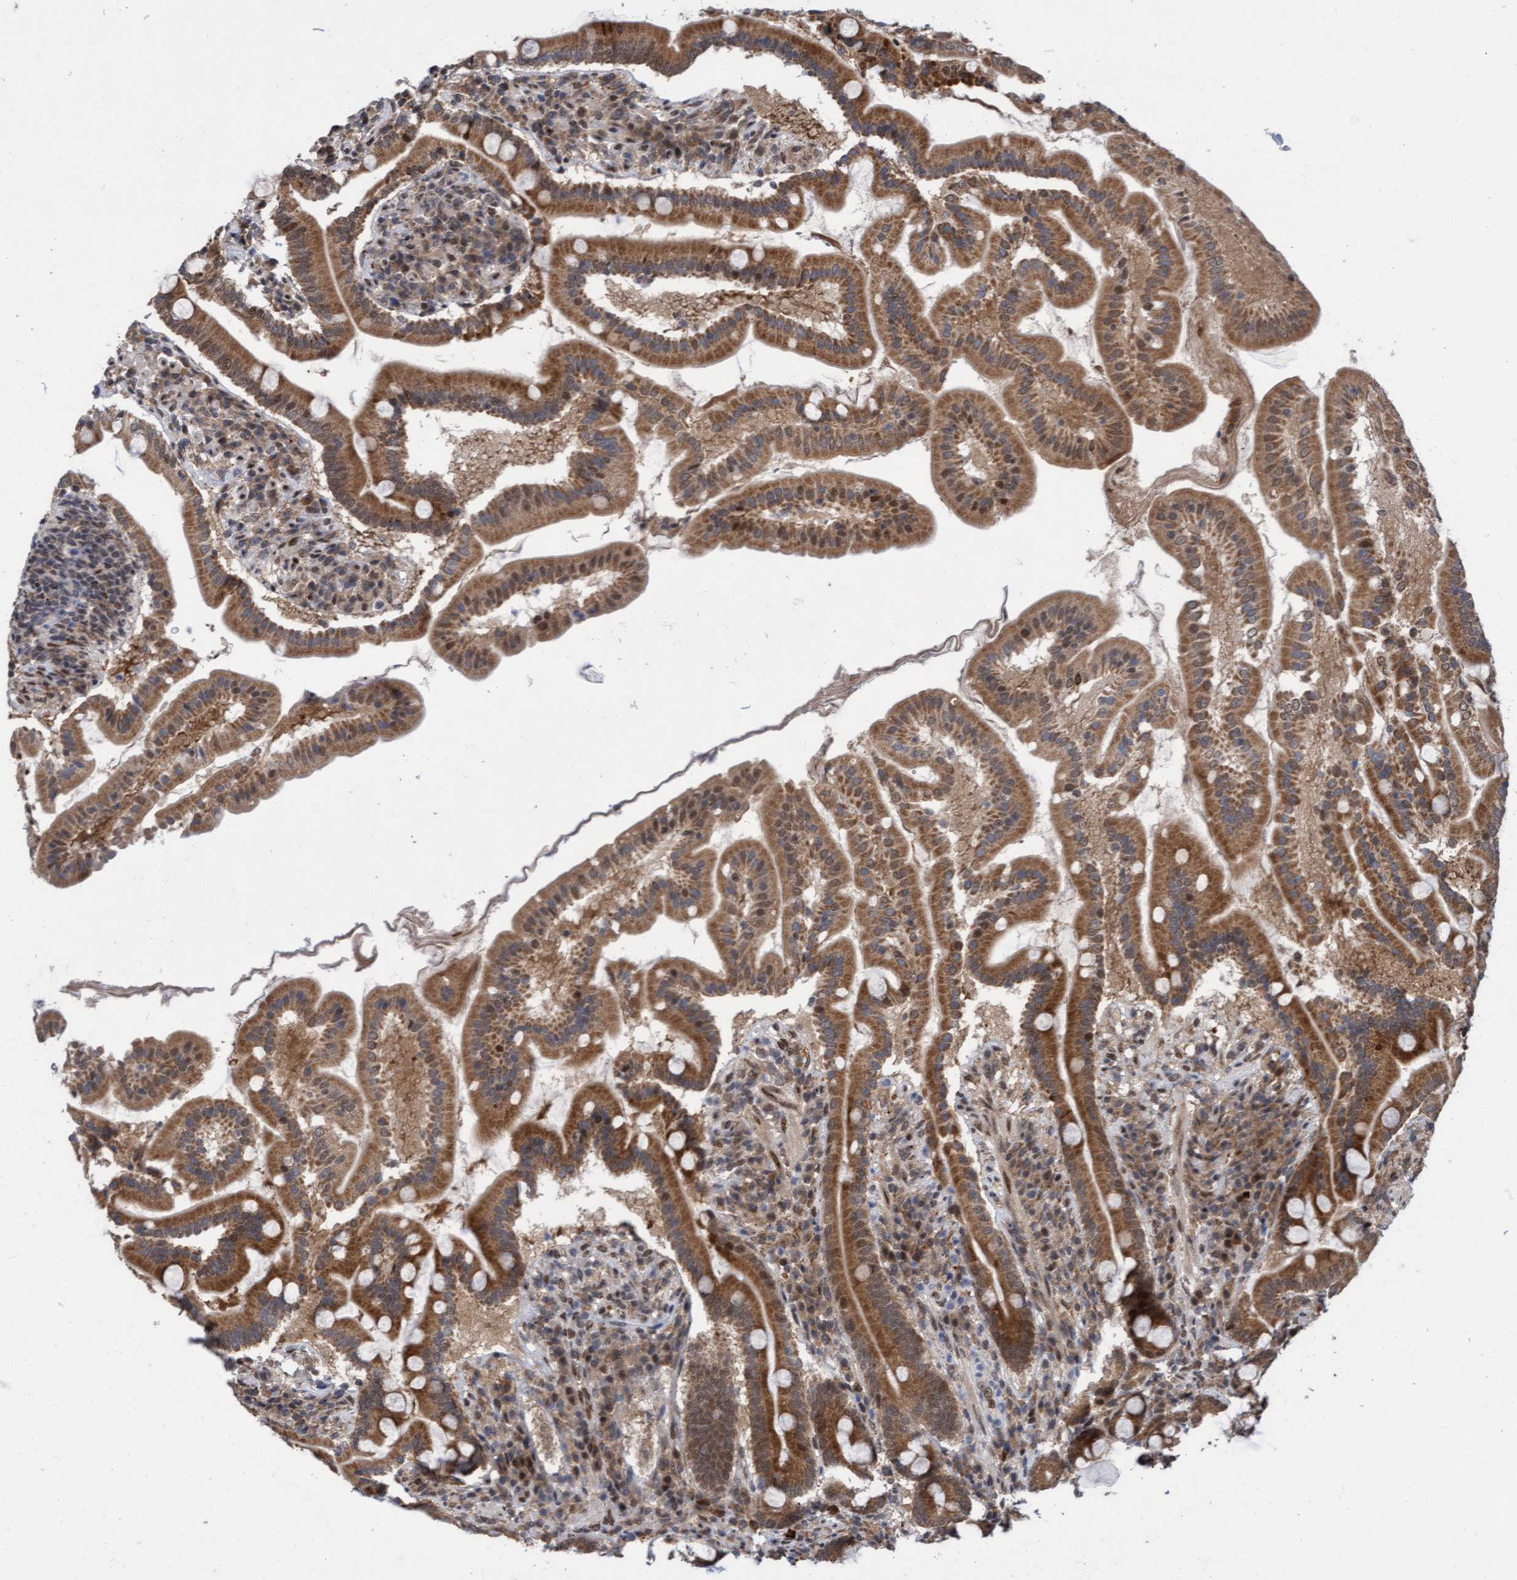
{"staining": {"intensity": "strong", "quantity": ">75%", "location": "cytoplasmic/membranous"}, "tissue": "duodenum", "cell_type": "Glandular cells", "image_type": "normal", "snomed": [{"axis": "morphology", "description": "Normal tissue, NOS"}, {"axis": "topography", "description": "Duodenum"}], "caption": "Protein staining by immunohistochemistry (IHC) shows strong cytoplasmic/membranous staining in about >75% of glandular cells in normal duodenum. The protein of interest is stained brown, and the nuclei are stained in blue (DAB (3,3'-diaminobenzidine) IHC with brightfield microscopy, high magnification).", "gene": "TANC2", "patient": {"sex": "male", "age": 50}}